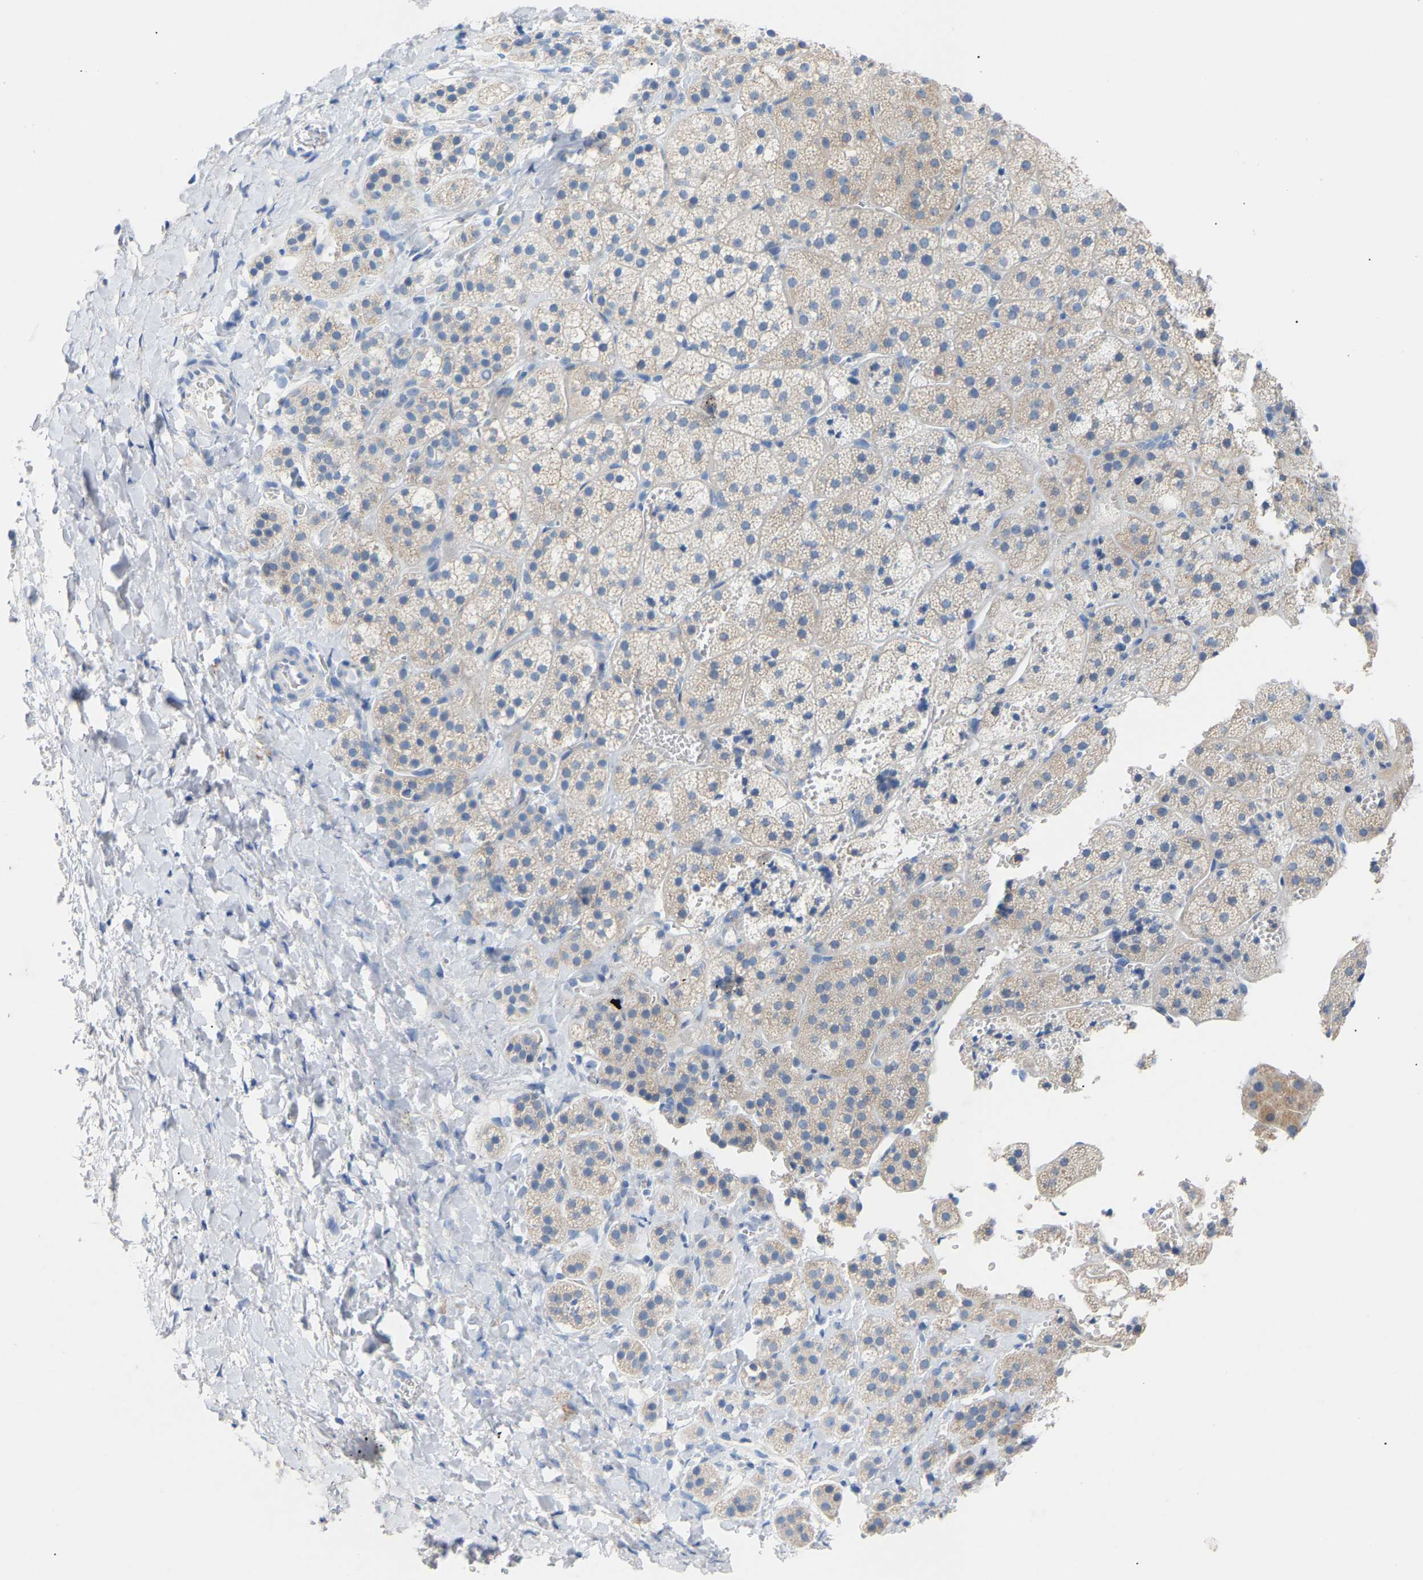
{"staining": {"intensity": "weak", "quantity": "<25%", "location": "cytoplasmic/membranous"}, "tissue": "adrenal gland", "cell_type": "Glandular cells", "image_type": "normal", "snomed": [{"axis": "morphology", "description": "Normal tissue, NOS"}, {"axis": "topography", "description": "Adrenal gland"}], "caption": "This image is of normal adrenal gland stained with immunohistochemistry (IHC) to label a protein in brown with the nuclei are counter-stained blue. There is no positivity in glandular cells.", "gene": "PEX1", "patient": {"sex": "female", "age": 44}}